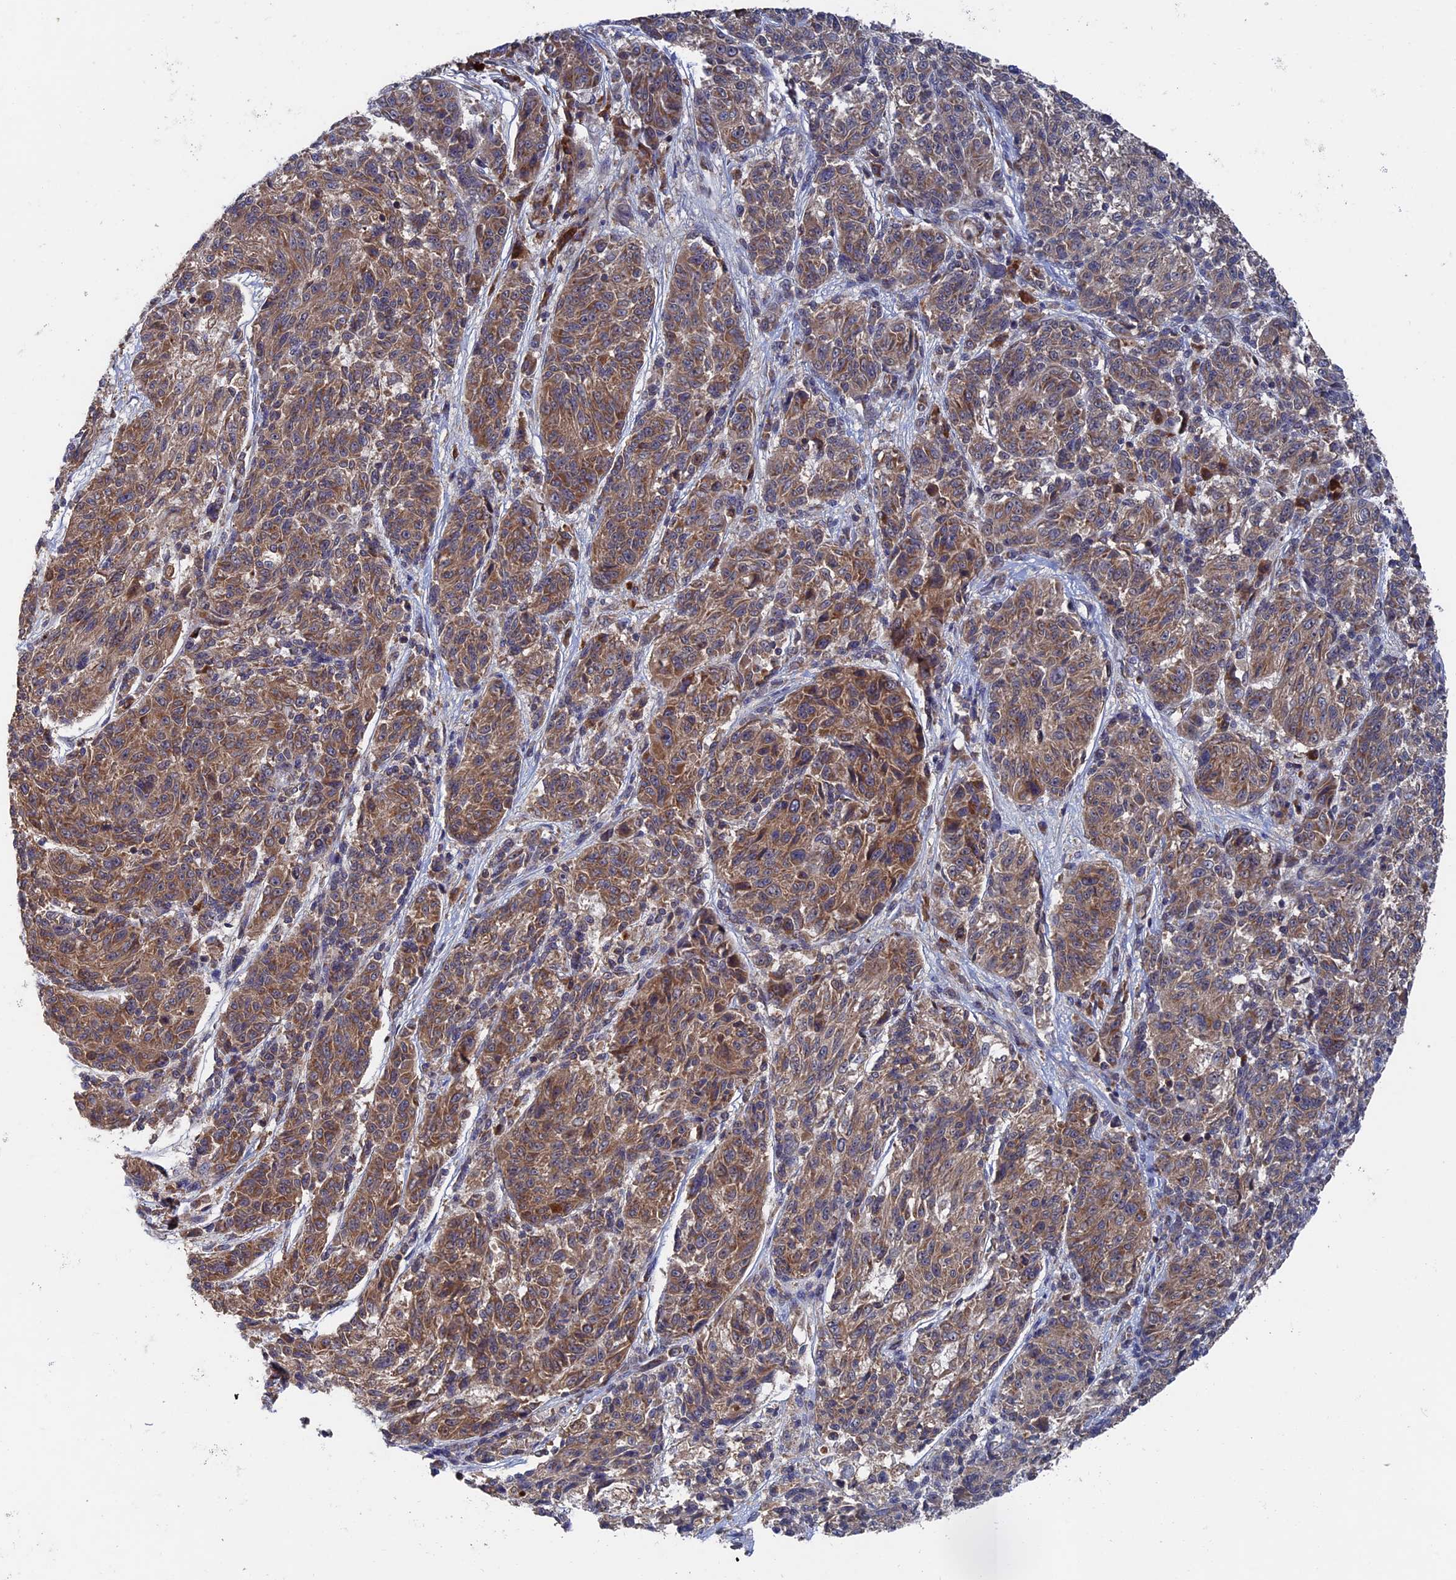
{"staining": {"intensity": "moderate", "quantity": ">75%", "location": "cytoplasmic/membranous"}, "tissue": "melanoma", "cell_type": "Tumor cells", "image_type": "cancer", "snomed": [{"axis": "morphology", "description": "Malignant melanoma, NOS"}, {"axis": "topography", "description": "Skin"}], "caption": "DAB immunohistochemical staining of human malignant melanoma displays moderate cytoplasmic/membranous protein positivity in approximately >75% of tumor cells.", "gene": "RAB15", "patient": {"sex": "male", "age": 53}}